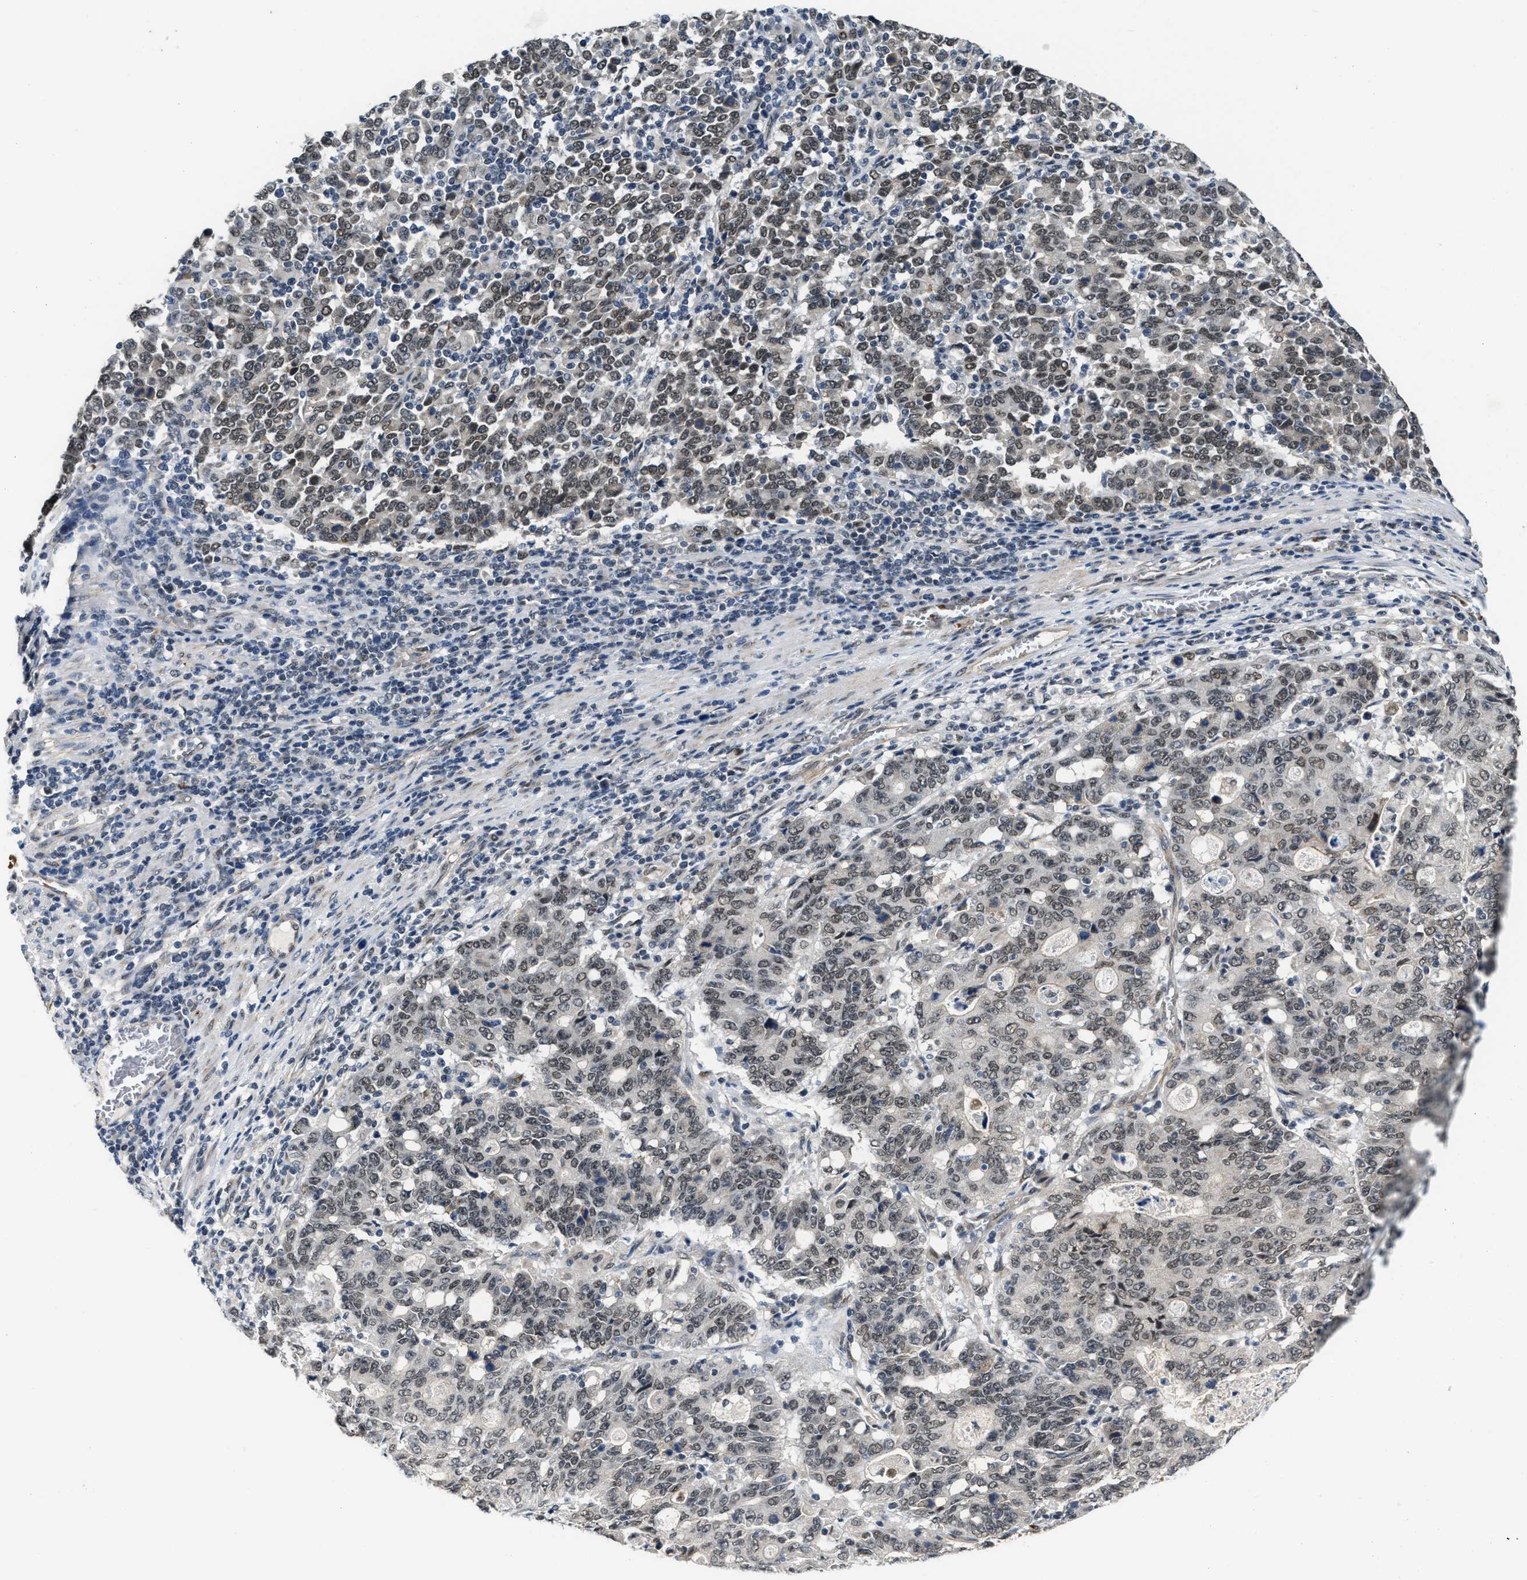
{"staining": {"intensity": "weak", "quantity": "<25%", "location": "cytoplasmic/membranous,nuclear"}, "tissue": "stomach cancer", "cell_type": "Tumor cells", "image_type": "cancer", "snomed": [{"axis": "morphology", "description": "Adenocarcinoma, NOS"}, {"axis": "topography", "description": "Stomach, upper"}], "caption": "Tumor cells are negative for brown protein staining in stomach cancer (adenocarcinoma).", "gene": "KIF24", "patient": {"sex": "male", "age": 69}}